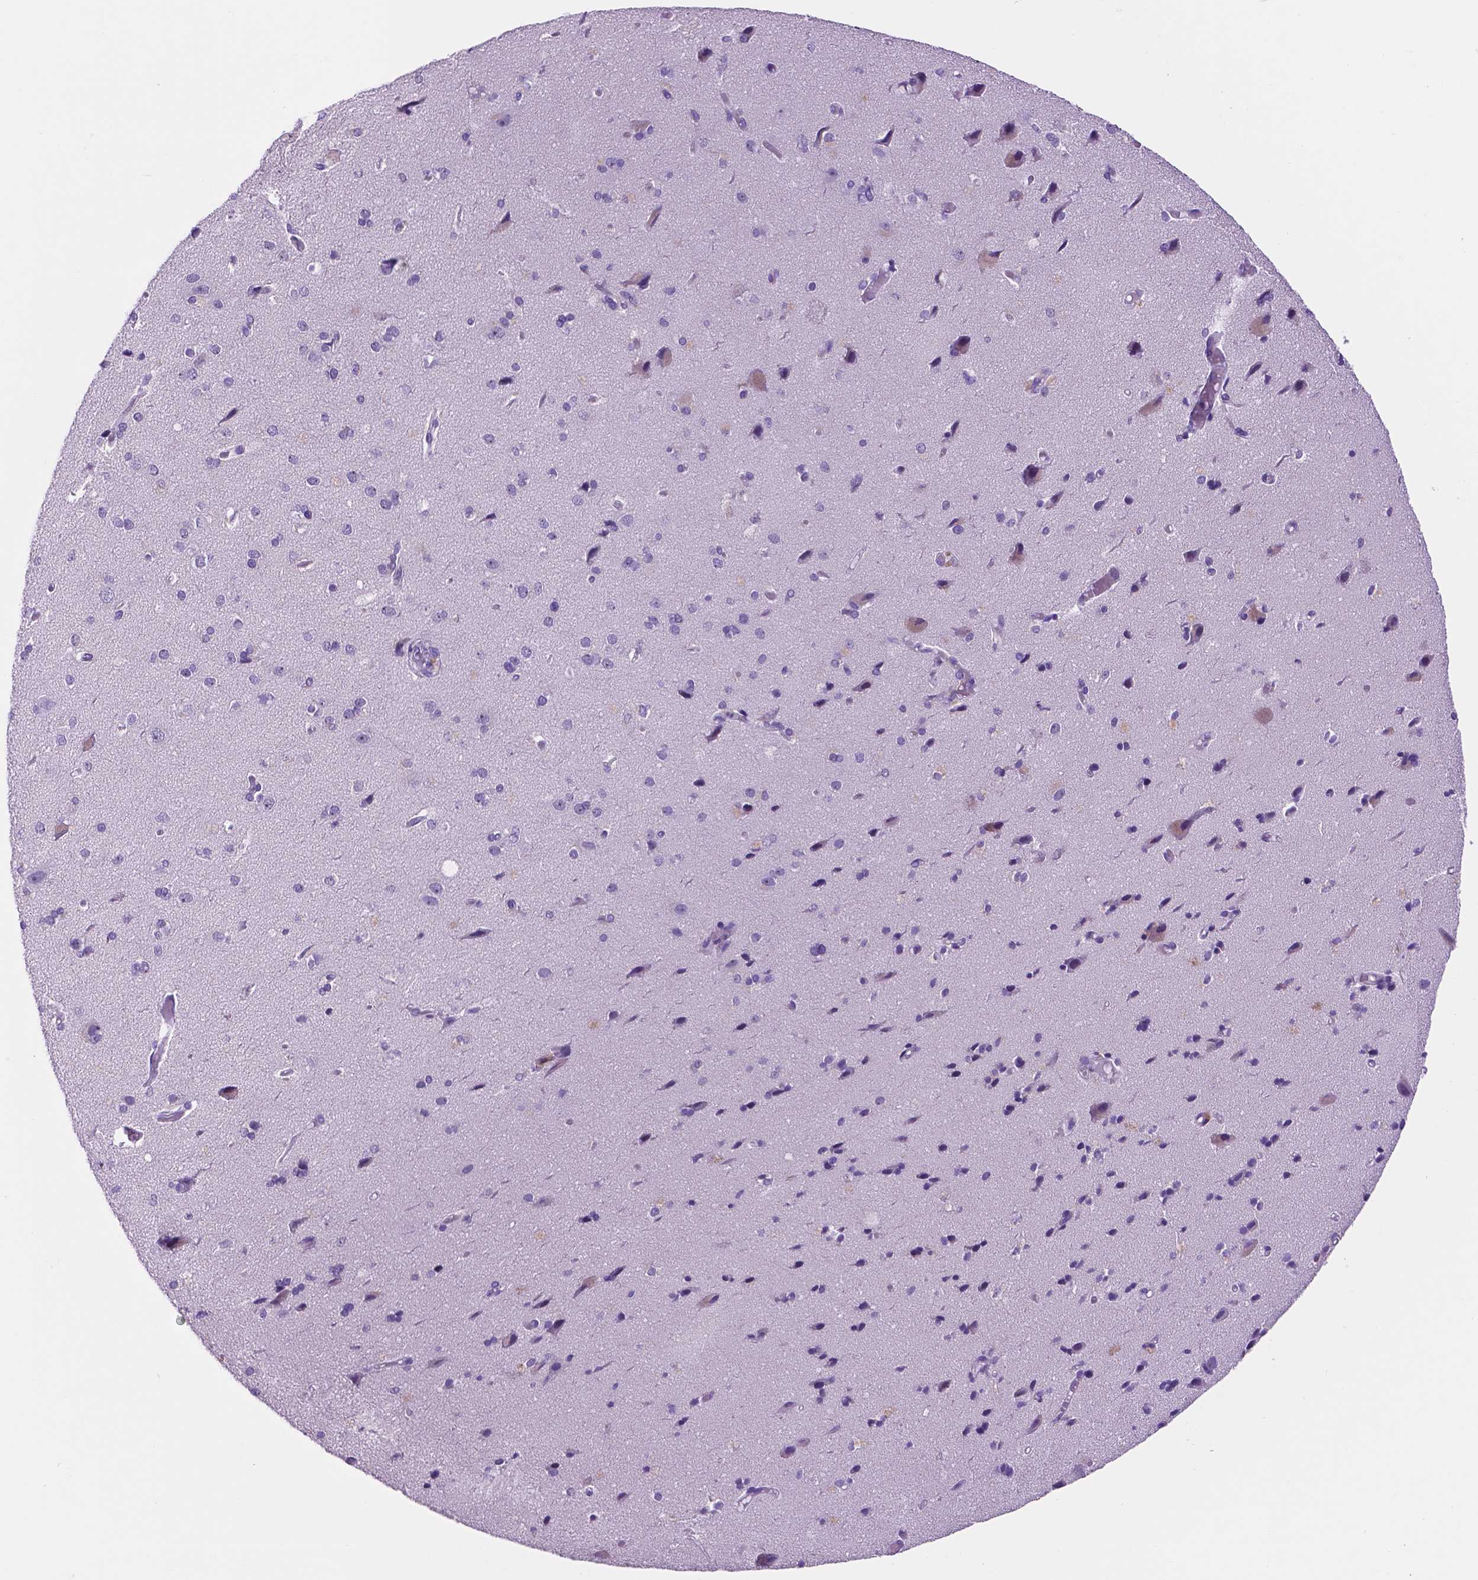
{"staining": {"intensity": "negative", "quantity": "none", "location": "none"}, "tissue": "cerebral cortex", "cell_type": "Endothelial cells", "image_type": "normal", "snomed": [{"axis": "morphology", "description": "Normal tissue, NOS"}, {"axis": "morphology", "description": "Glioma, malignant, High grade"}, {"axis": "topography", "description": "Cerebral cortex"}], "caption": "This micrograph is of unremarkable cerebral cortex stained with IHC to label a protein in brown with the nuclei are counter-stained blue. There is no expression in endothelial cells.", "gene": "TACSTD2", "patient": {"sex": "male", "age": 71}}